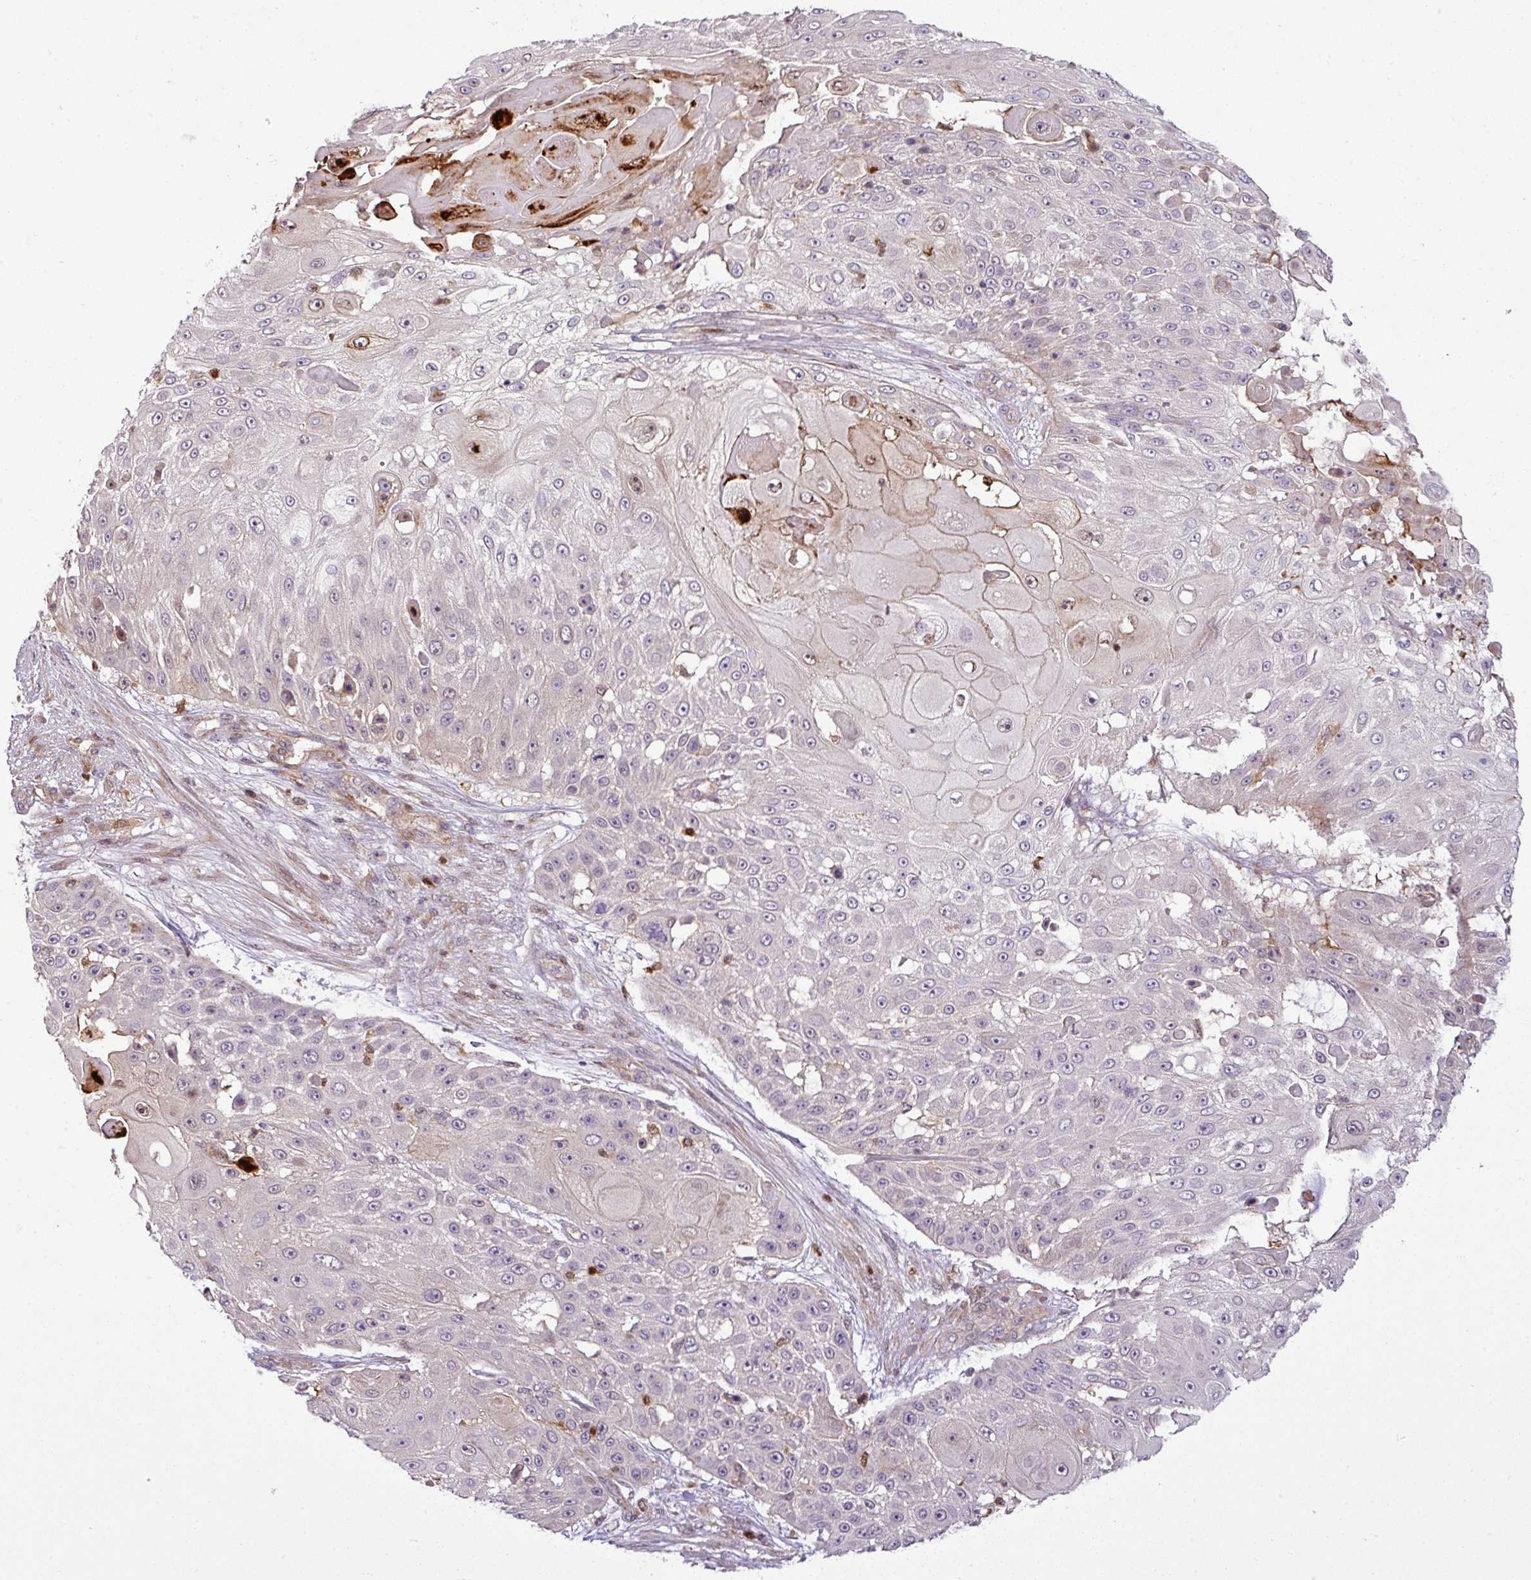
{"staining": {"intensity": "negative", "quantity": "none", "location": "none"}, "tissue": "skin cancer", "cell_type": "Tumor cells", "image_type": "cancer", "snomed": [{"axis": "morphology", "description": "Squamous cell carcinoma, NOS"}, {"axis": "topography", "description": "Skin"}], "caption": "This is an immunohistochemistry micrograph of human skin squamous cell carcinoma. There is no positivity in tumor cells.", "gene": "NBEAL2", "patient": {"sex": "female", "age": 86}}